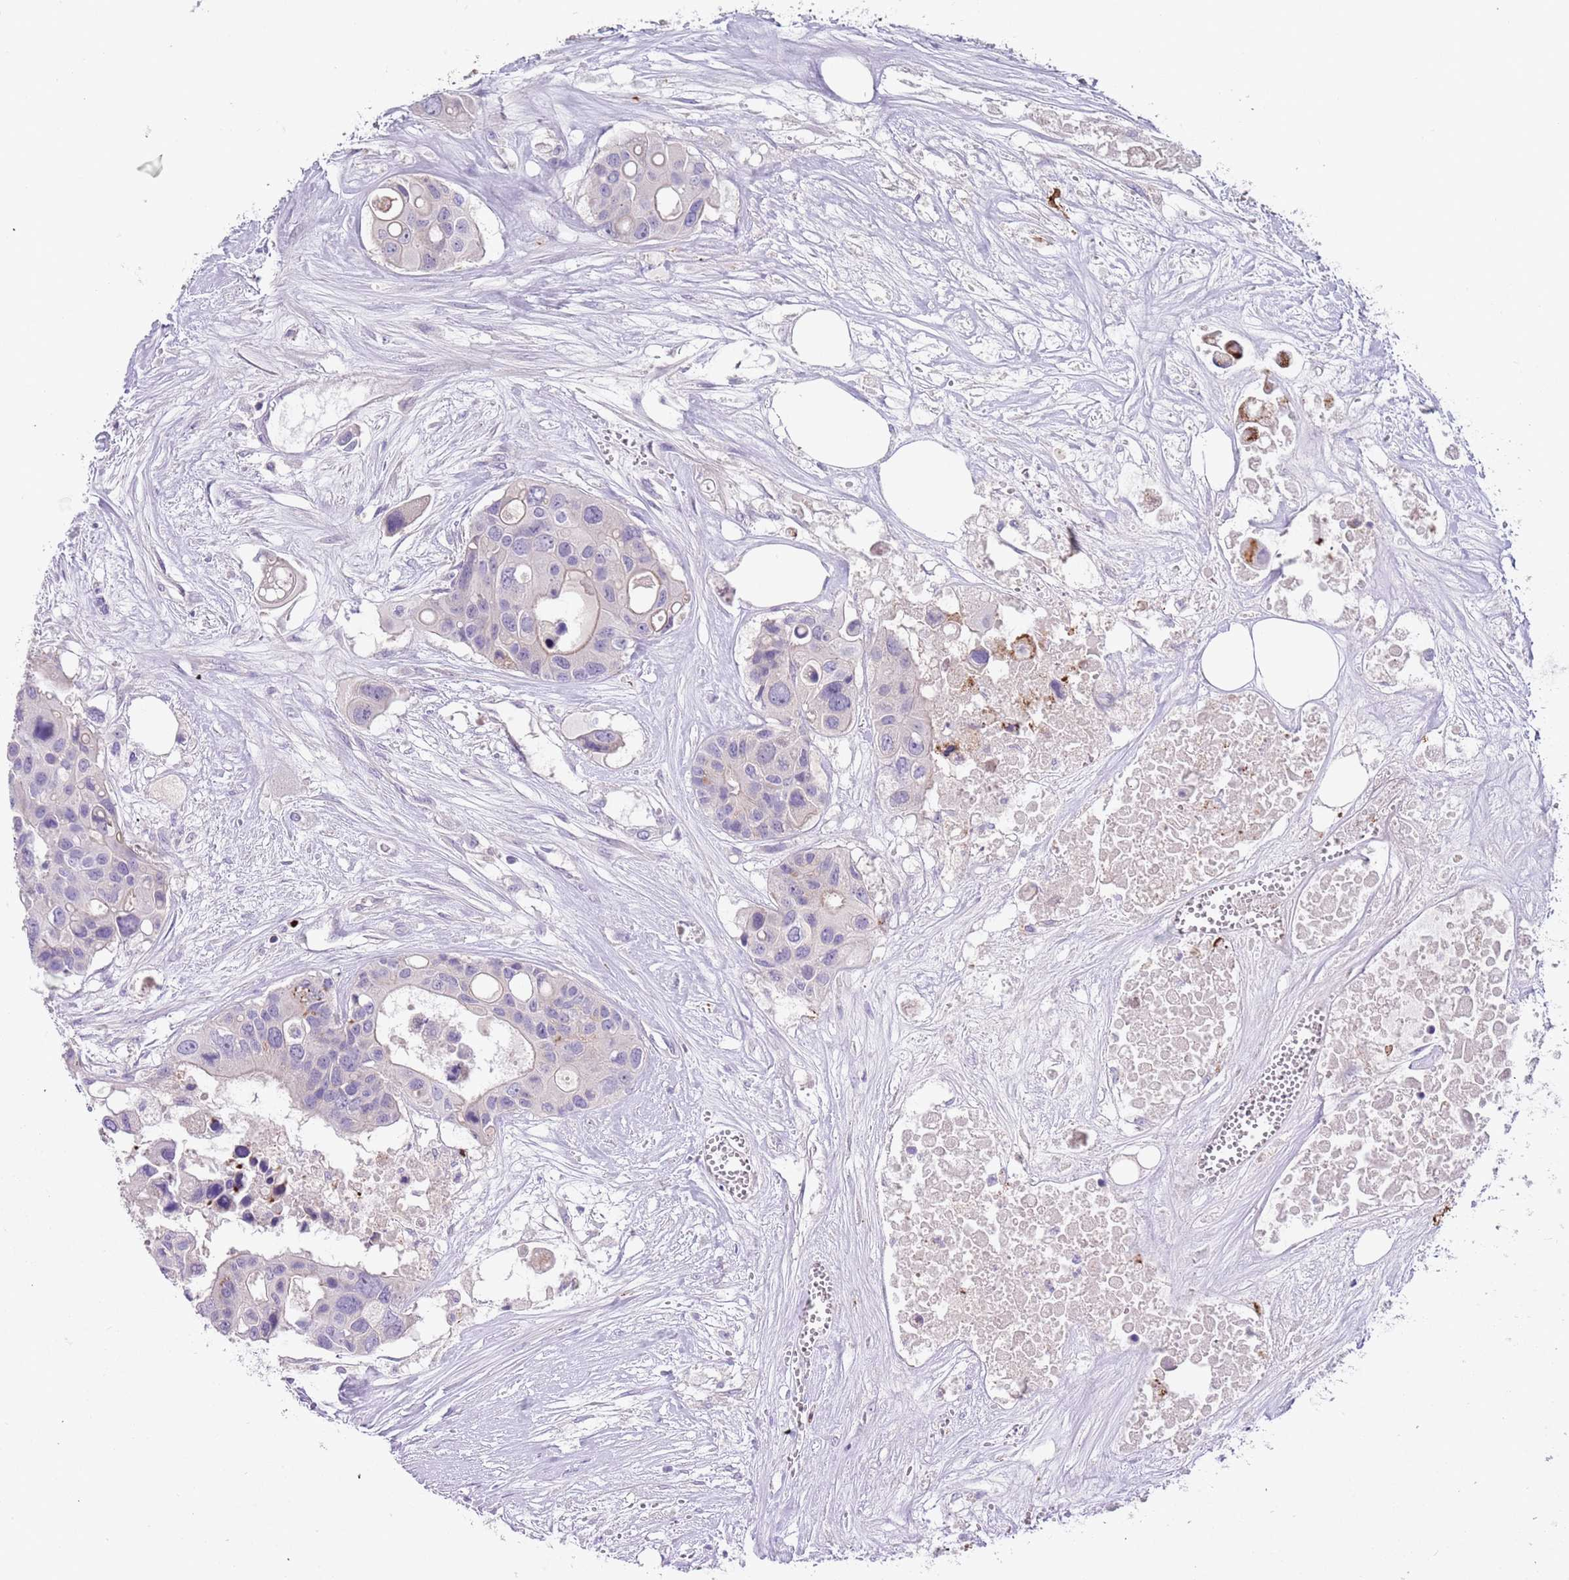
{"staining": {"intensity": "negative", "quantity": "none", "location": "none"}, "tissue": "colorectal cancer", "cell_type": "Tumor cells", "image_type": "cancer", "snomed": [{"axis": "morphology", "description": "Adenocarcinoma, NOS"}, {"axis": "topography", "description": "Colon"}], "caption": "Protein analysis of colorectal cancer exhibits no significant expression in tumor cells.", "gene": "C2CD3", "patient": {"sex": "male", "age": 77}}